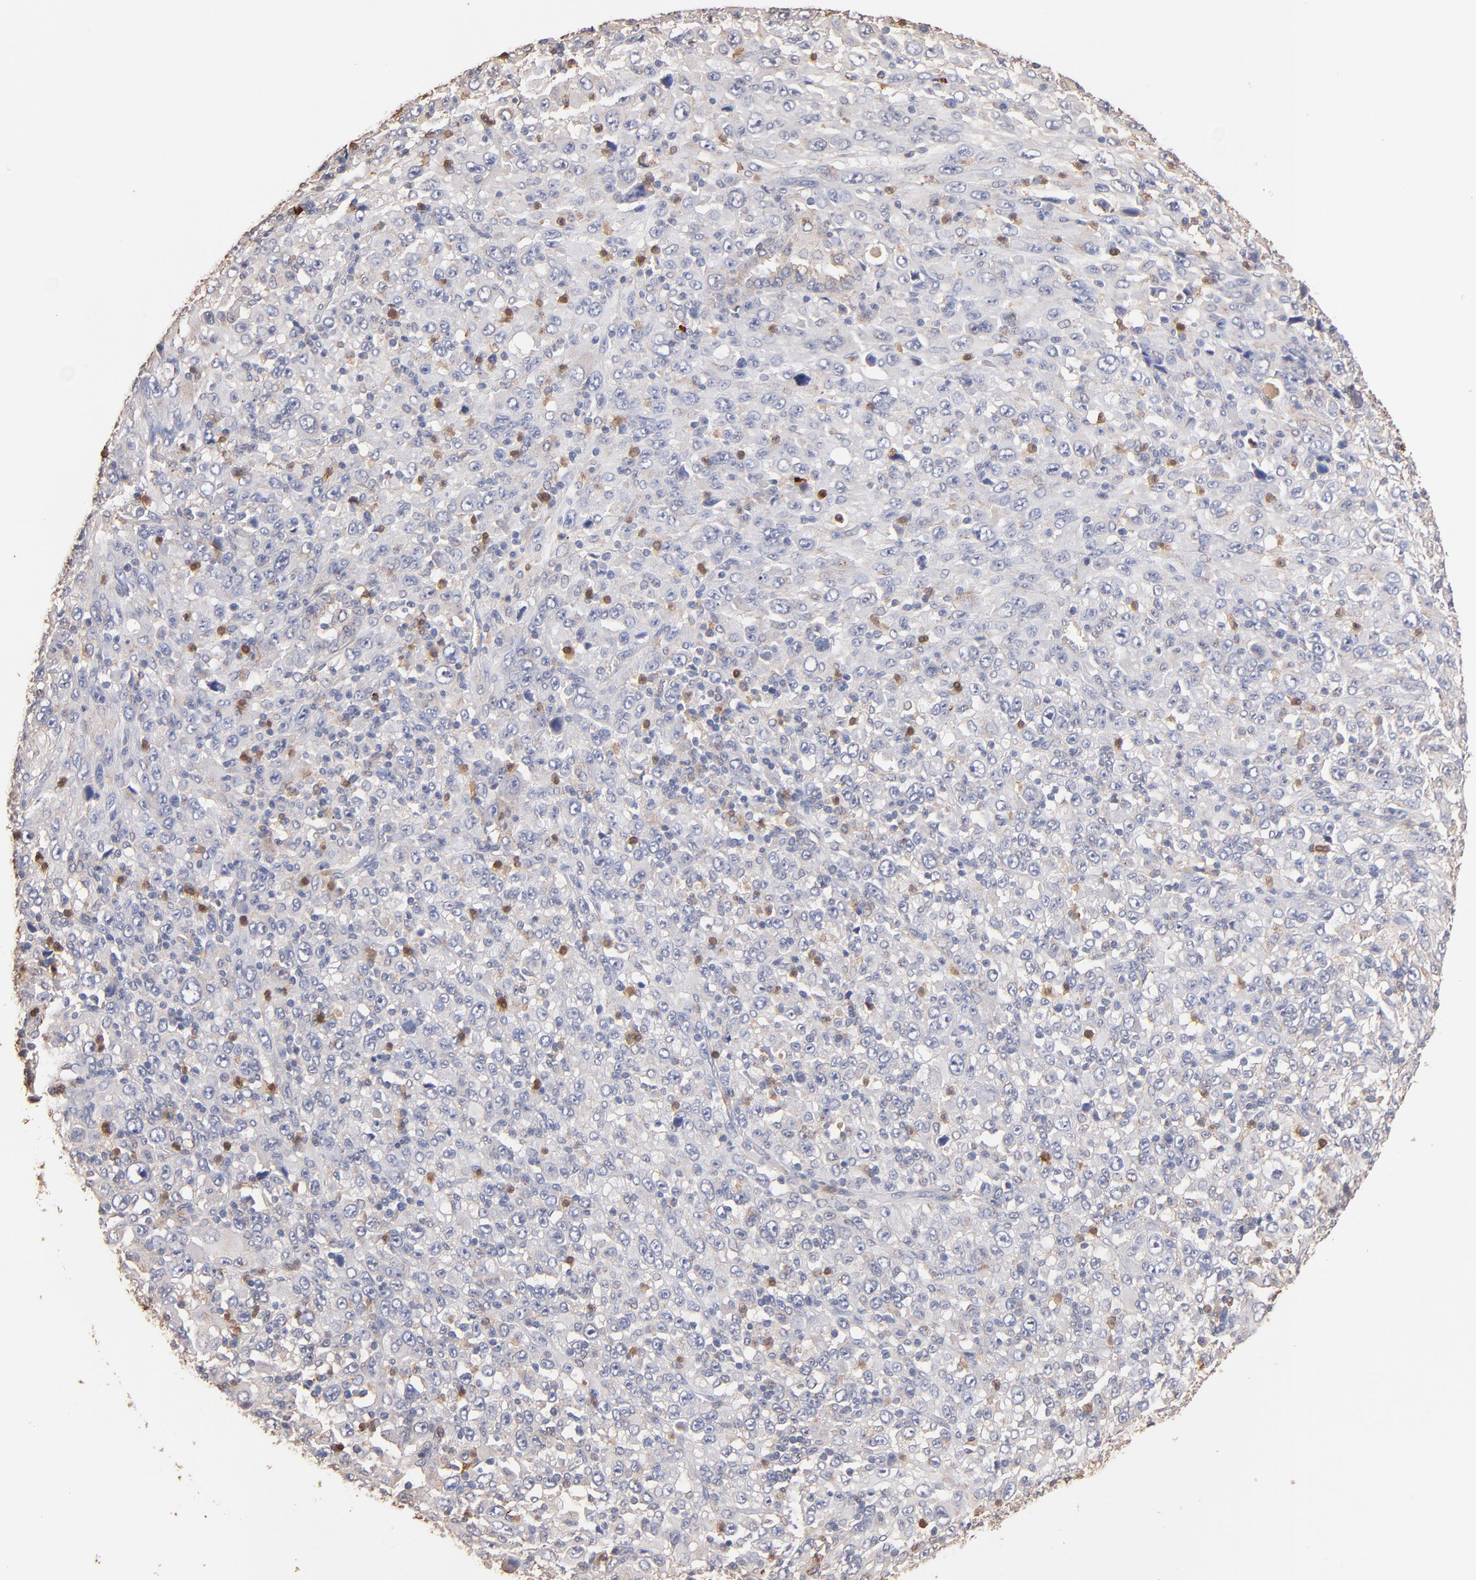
{"staining": {"intensity": "negative", "quantity": "none", "location": "none"}, "tissue": "melanoma", "cell_type": "Tumor cells", "image_type": "cancer", "snomed": [{"axis": "morphology", "description": "Malignant melanoma, Metastatic site"}, {"axis": "topography", "description": "Skin"}], "caption": "The photomicrograph demonstrates no staining of tumor cells in melanoma. (Immunohistochemistry (ihc), brightfield microscopy, high magnification).", "gene": "RO60", "patient": {"sex": "female", "age": 56}}